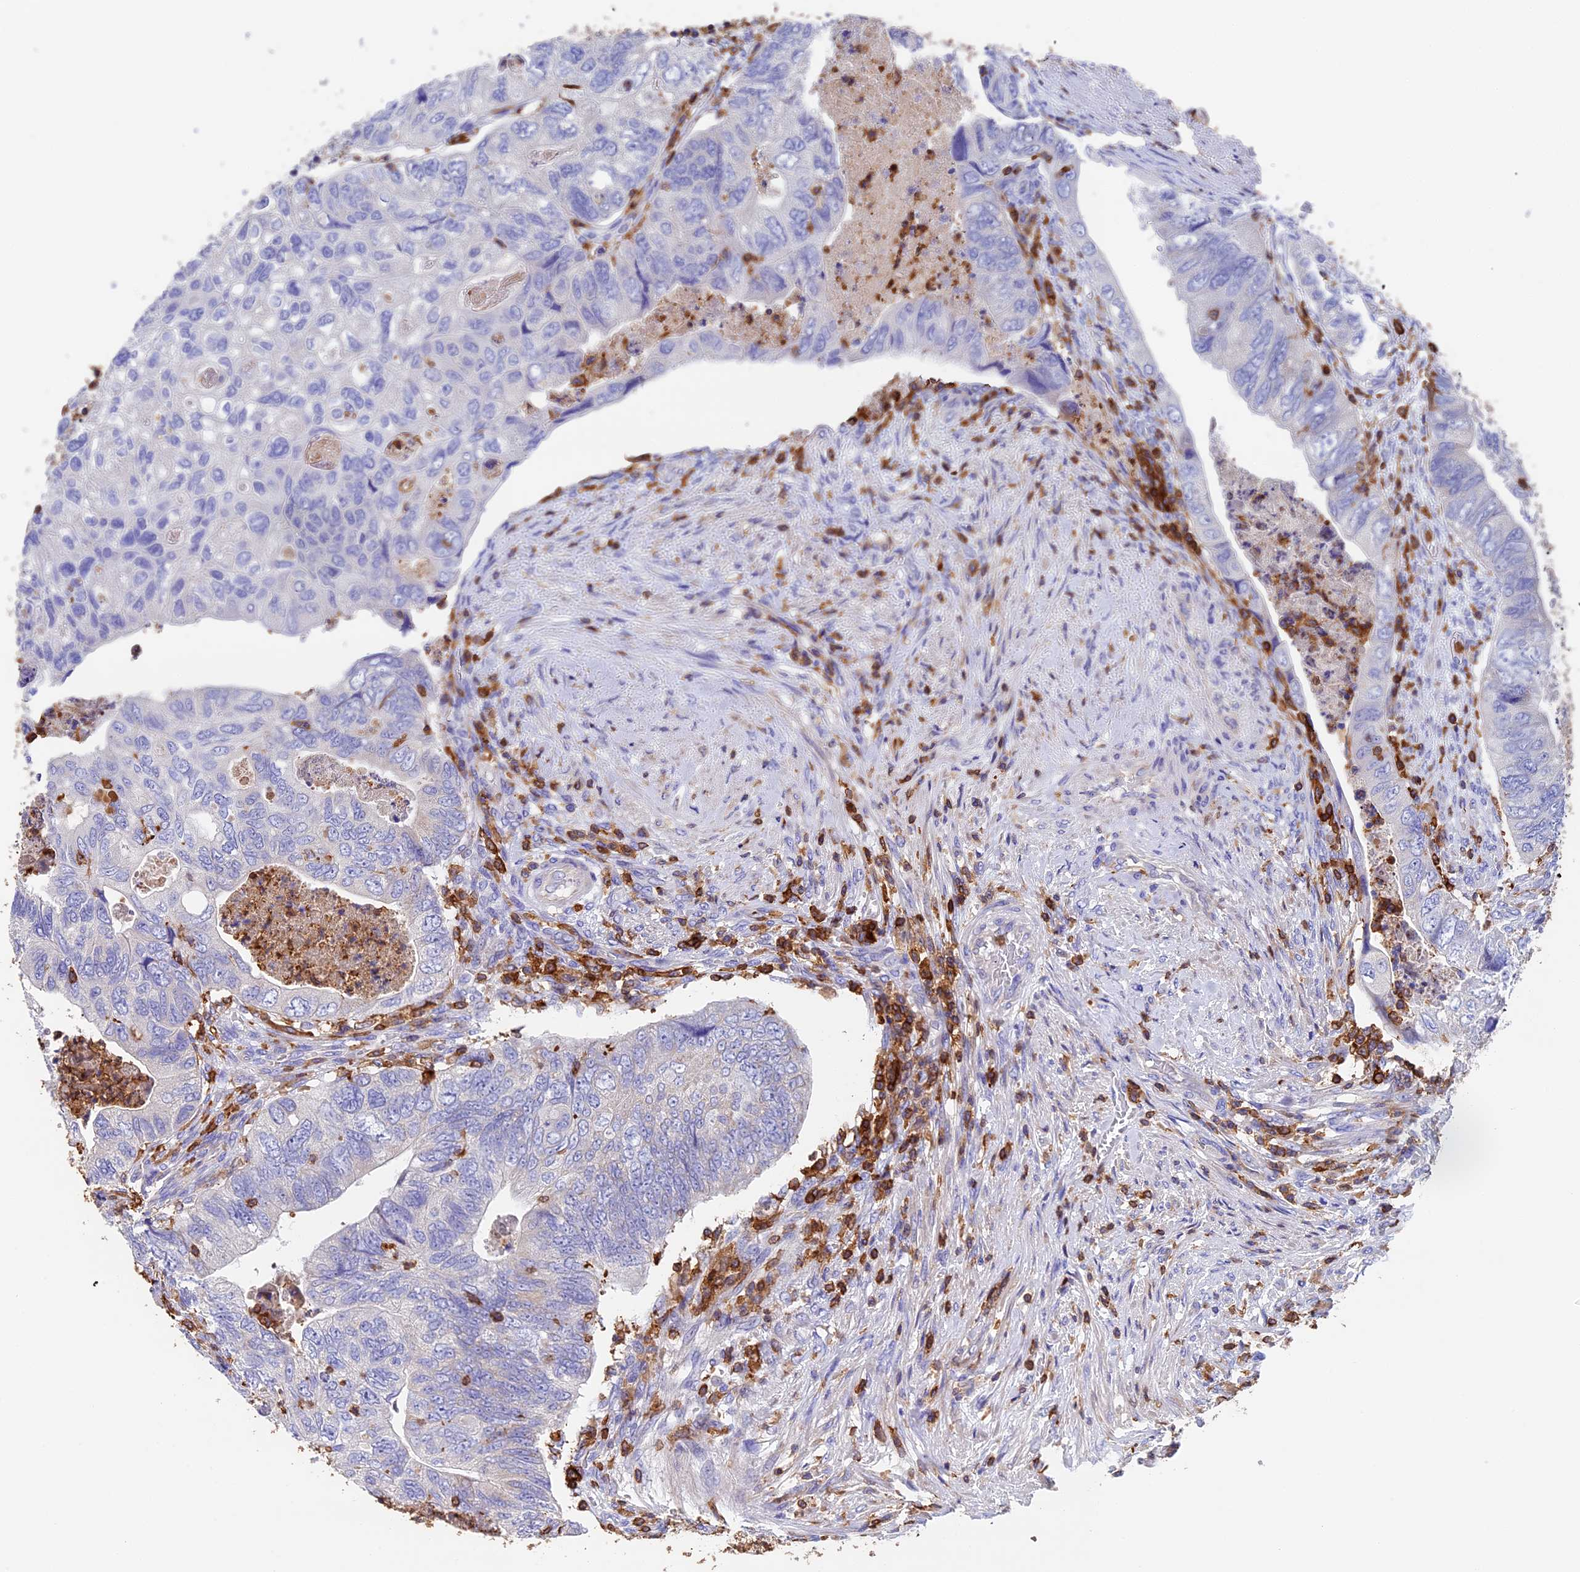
{"staining": {"intensity": "negative", "quantity": "none", "location": "none"}, "tissue": "colorectal cancer", "cell_type": "Tumor cells", "image_type": "cancer", "snomed": [{"axis": "morphology", "description": "Adenocarcinoma, NOS"}, {"axis": "topography", "description": "Rectum"}], "caption": "Histopathology image shows no protein staining in tumor cells of colorectal cancer (adenocarcinoma) tissue.", "gene": "ADAT1", "patient": {"sex": "male", "age": 63}}